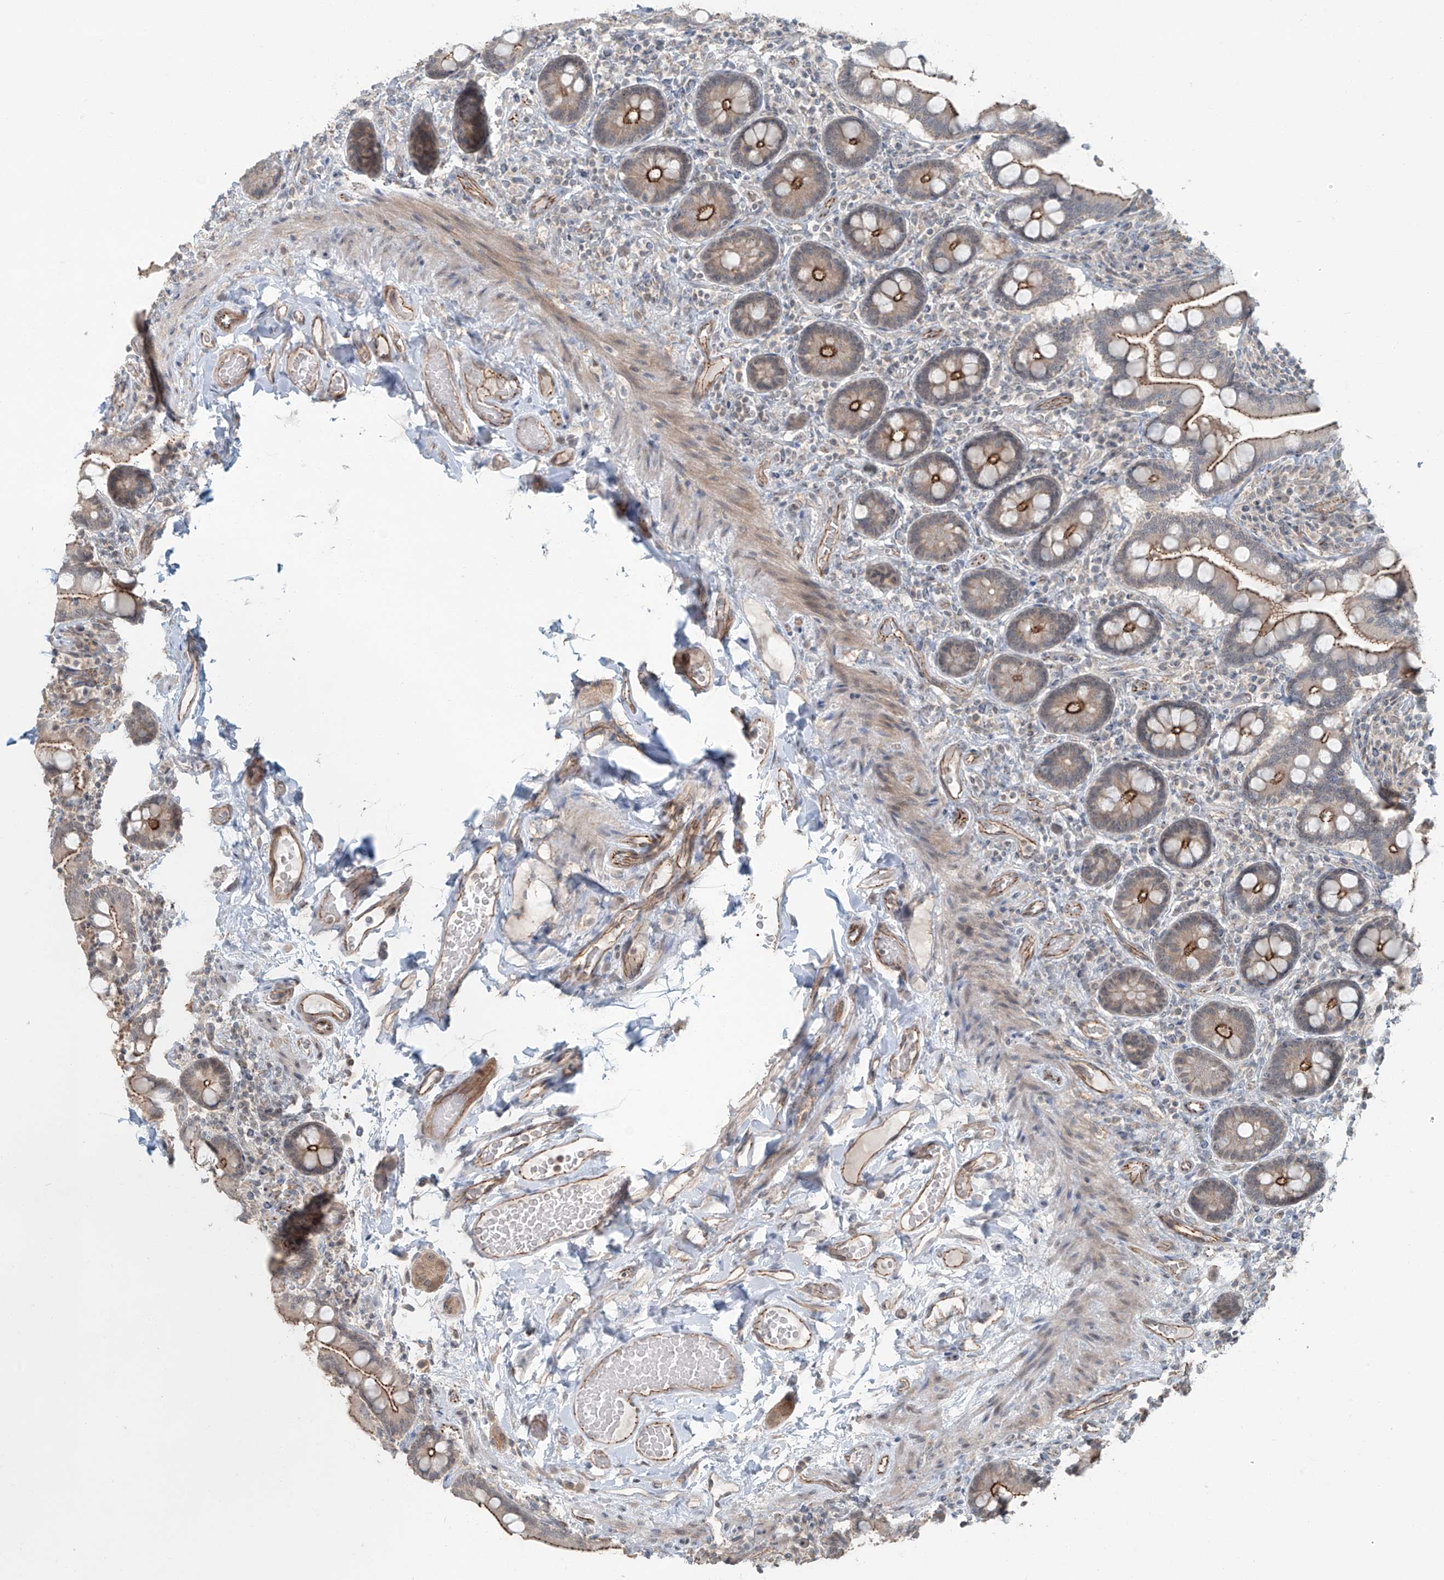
{"staining": {"intensity": "moderate", "quantity": "25%-75%", "location": "cytoplasmic/membranous"}, "tissue": "small intestine", "cell_type": "Glandular cells", "image_type": "normal", "snomed": [{"axis": "morphology", "description": "Normal tissue, NOS"}, {"axis": "topography", "description": "Small intestine"}], "caption": "A high-resolution micrograph shows IHC staining of unremarkable small intestine, which exhibits moderate cytoplasmic/membranous expression in approximately 25%-75% of glandular cells. (Brightfield microscopy of DAB IHC at high magnification).", "gene": "ZNF16", "patient": {"sex": "female", "age": 64}}